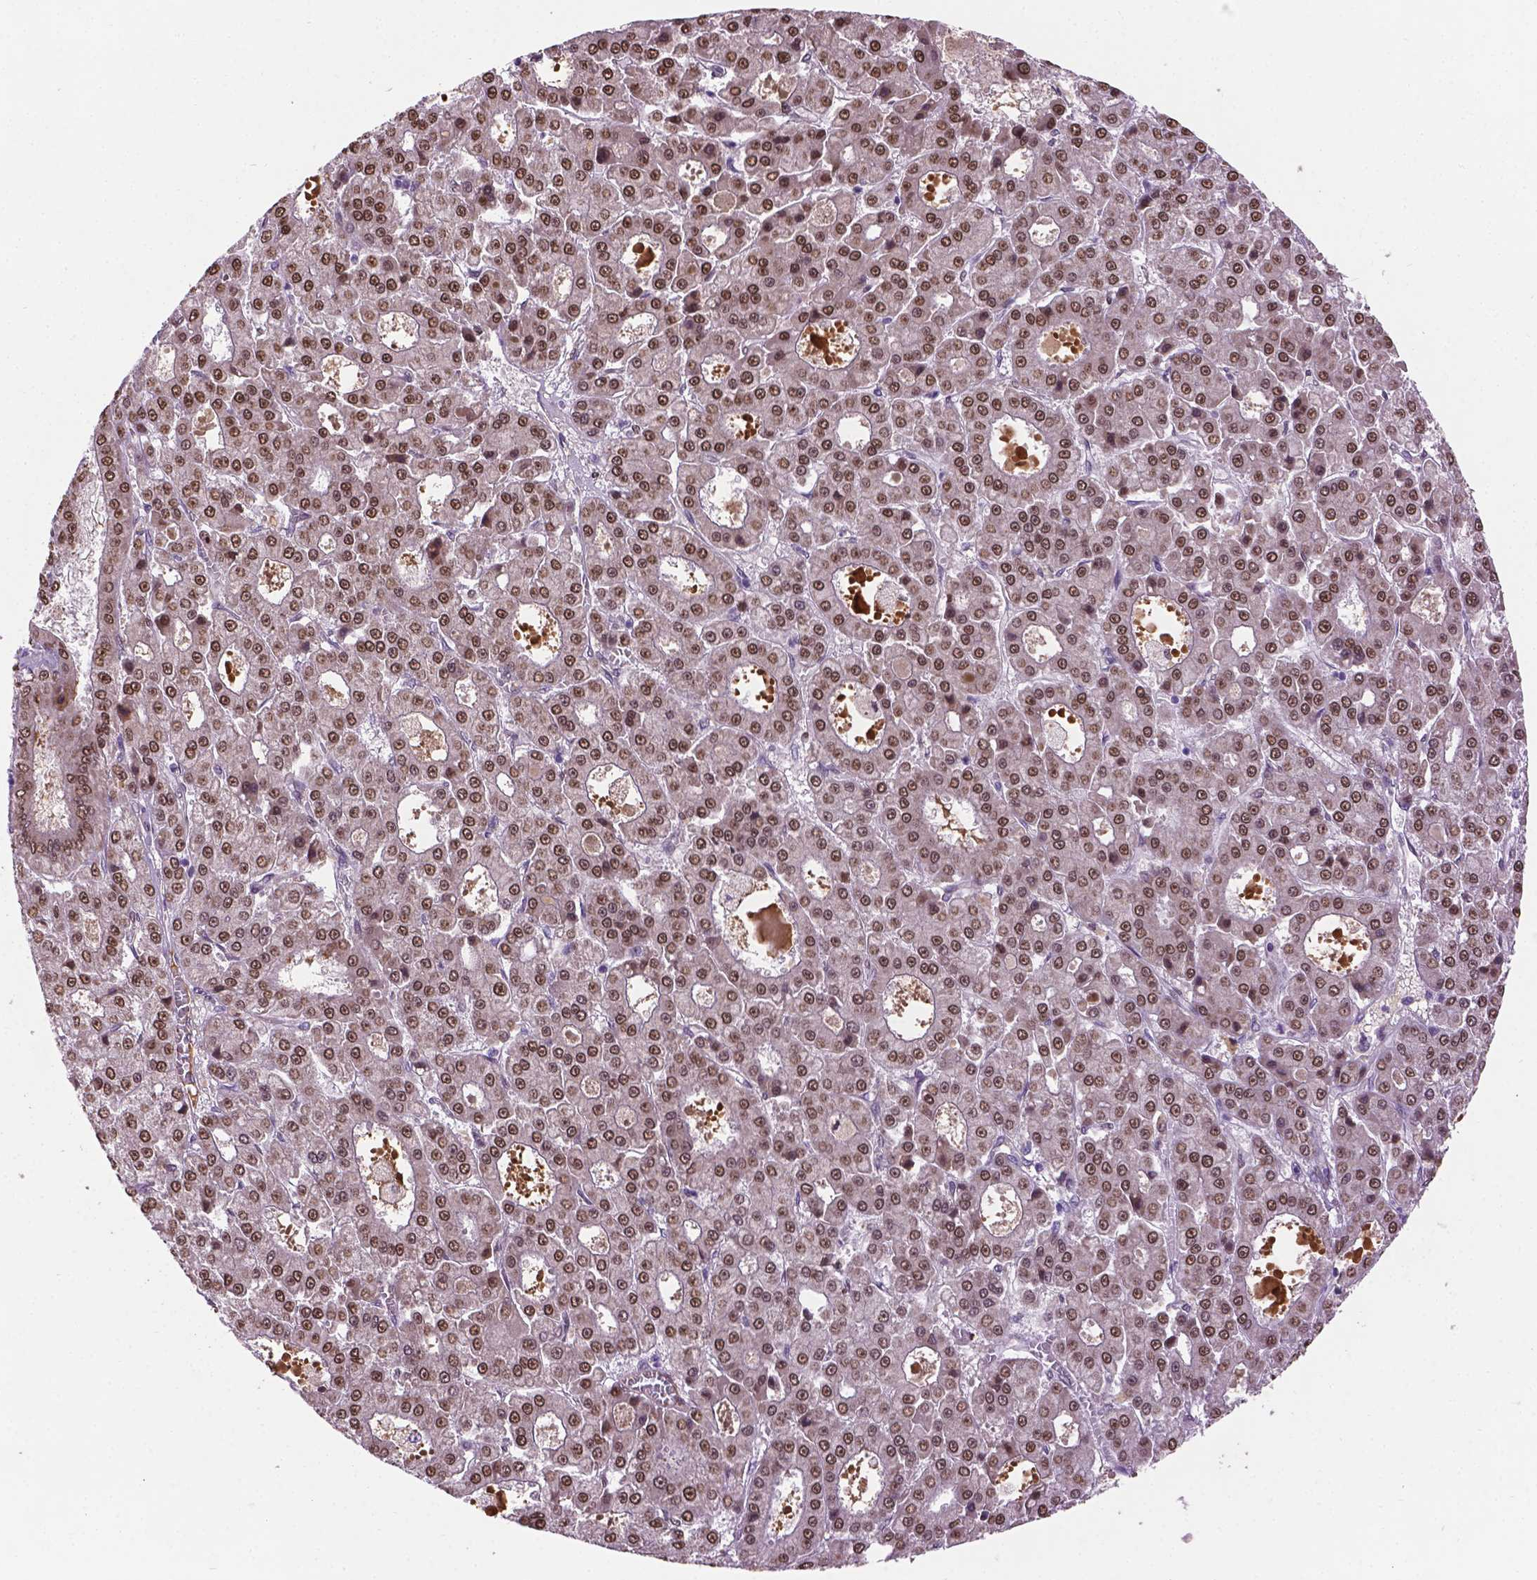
{"staining": {"intensity": "moderate", "quantity": ">75%", "location": "nuclear"}, "tissue": "liver cancer", "cell_type": "Tumor cells", "image_type": "cancer", "snomed": [{"axis": "morphology", "description": "Carcinoma, Hepatocellular, NOS"}, {"axis": "topography", "description": "Liver"}], "caption": "Liver hepatocellular carcinoma stained with a brown dye demonstrates moderate nuclear positive staining in about >75% of tumor cells.", "gene": "IRF6", "patient": {"sex": "male", "age": 70}}